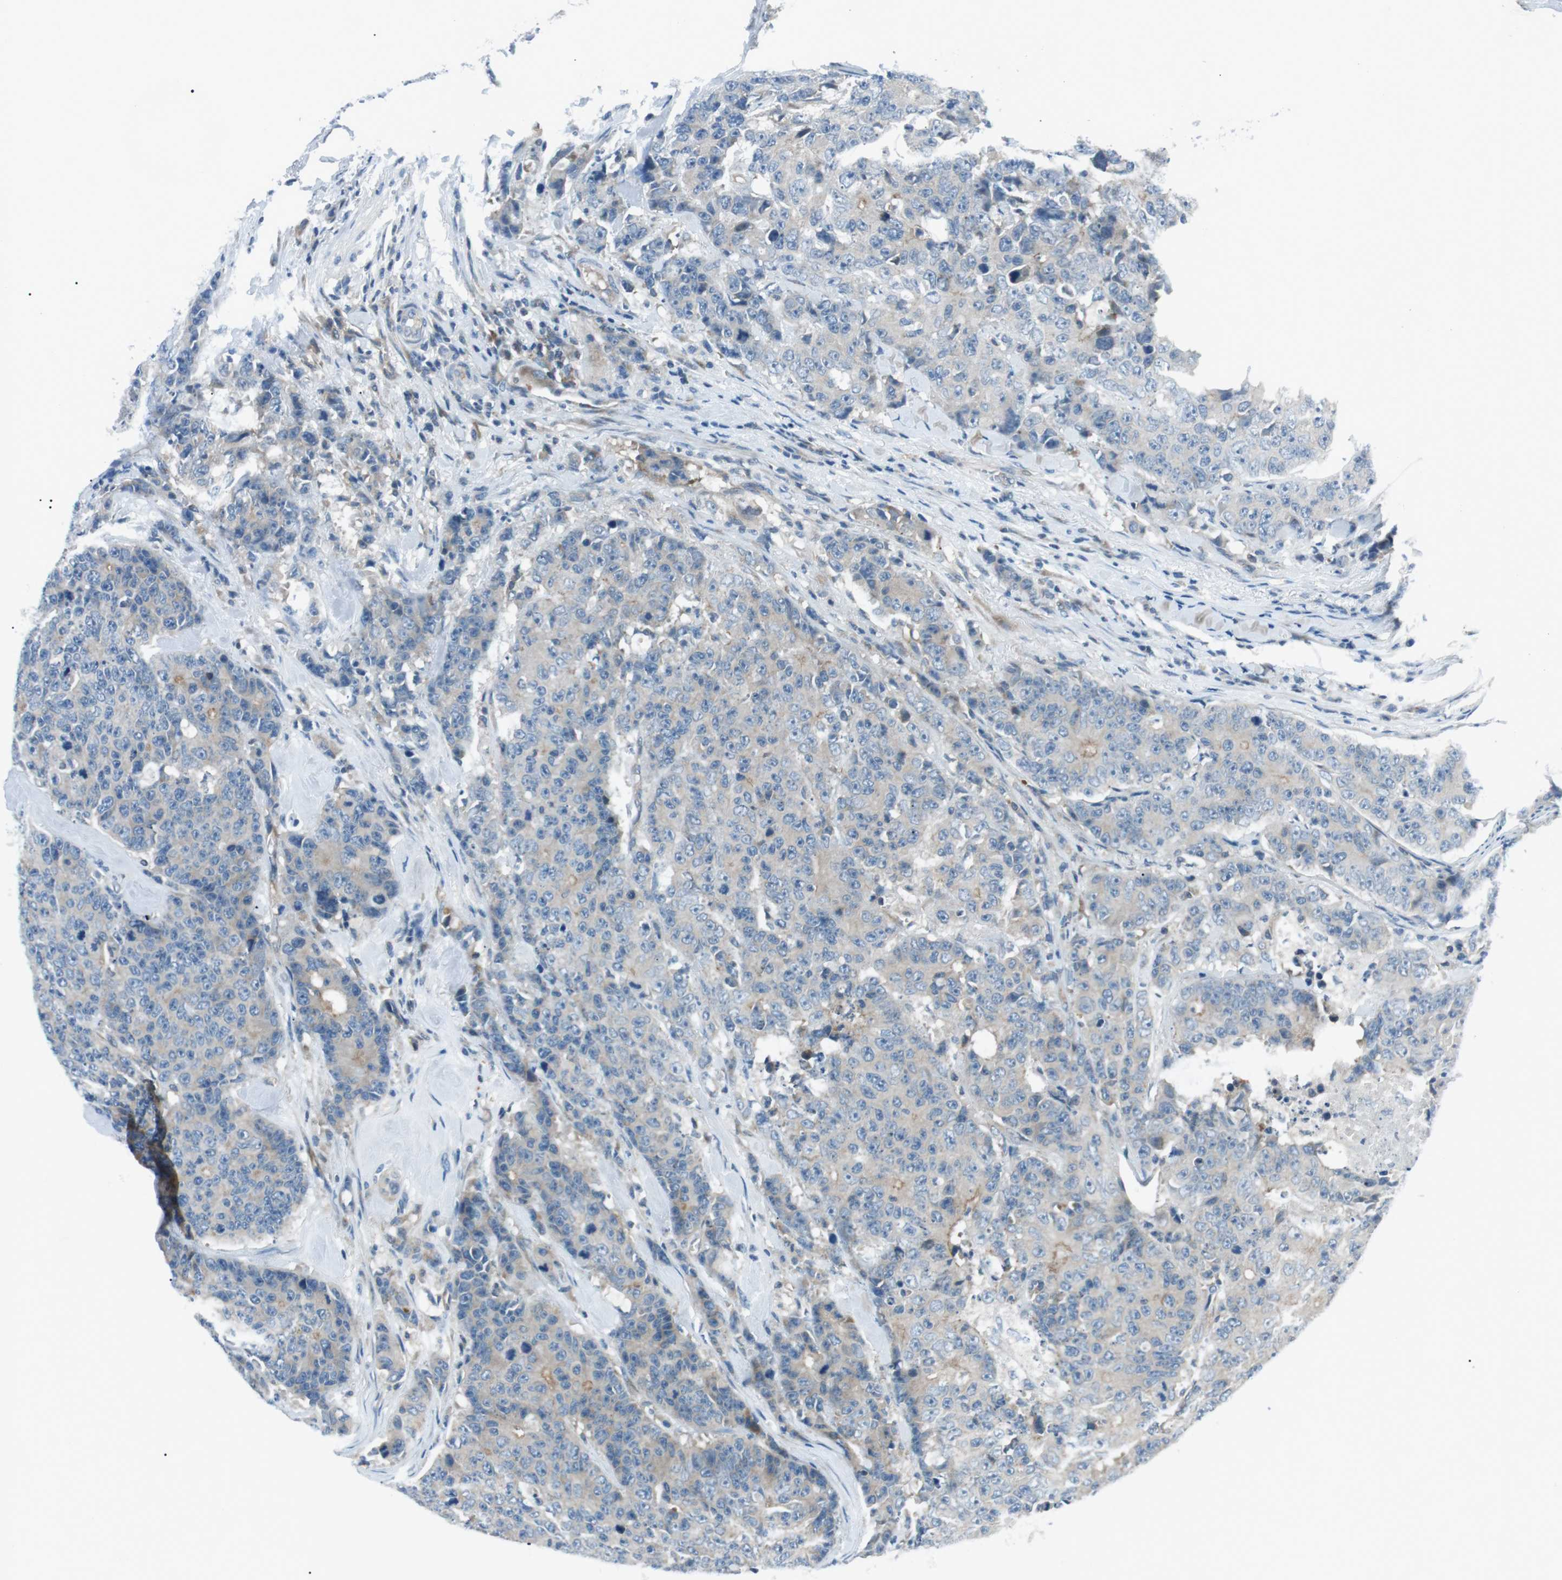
{"staining": {"intensity": "moderate", "quantity": "<25%", "location": "cytoplasmic/membranous"}, "tissue": "colorectal cancer", "cell_type": "Tumor cells", "image_type": "cancer", "snomed": [{"axis": "morphology", "description": "Adenocarcinoma, NOS"}, {"axis": "topography", "description": "Colon"}], "caption": "Adenocarcinoma (colorectal) tissue exhibits moderate cytoplasmic/membranous positivity in approximately <25% of tumor cells", "gene": "GPR161", "patient": {"sex": "female", "age": 86}}